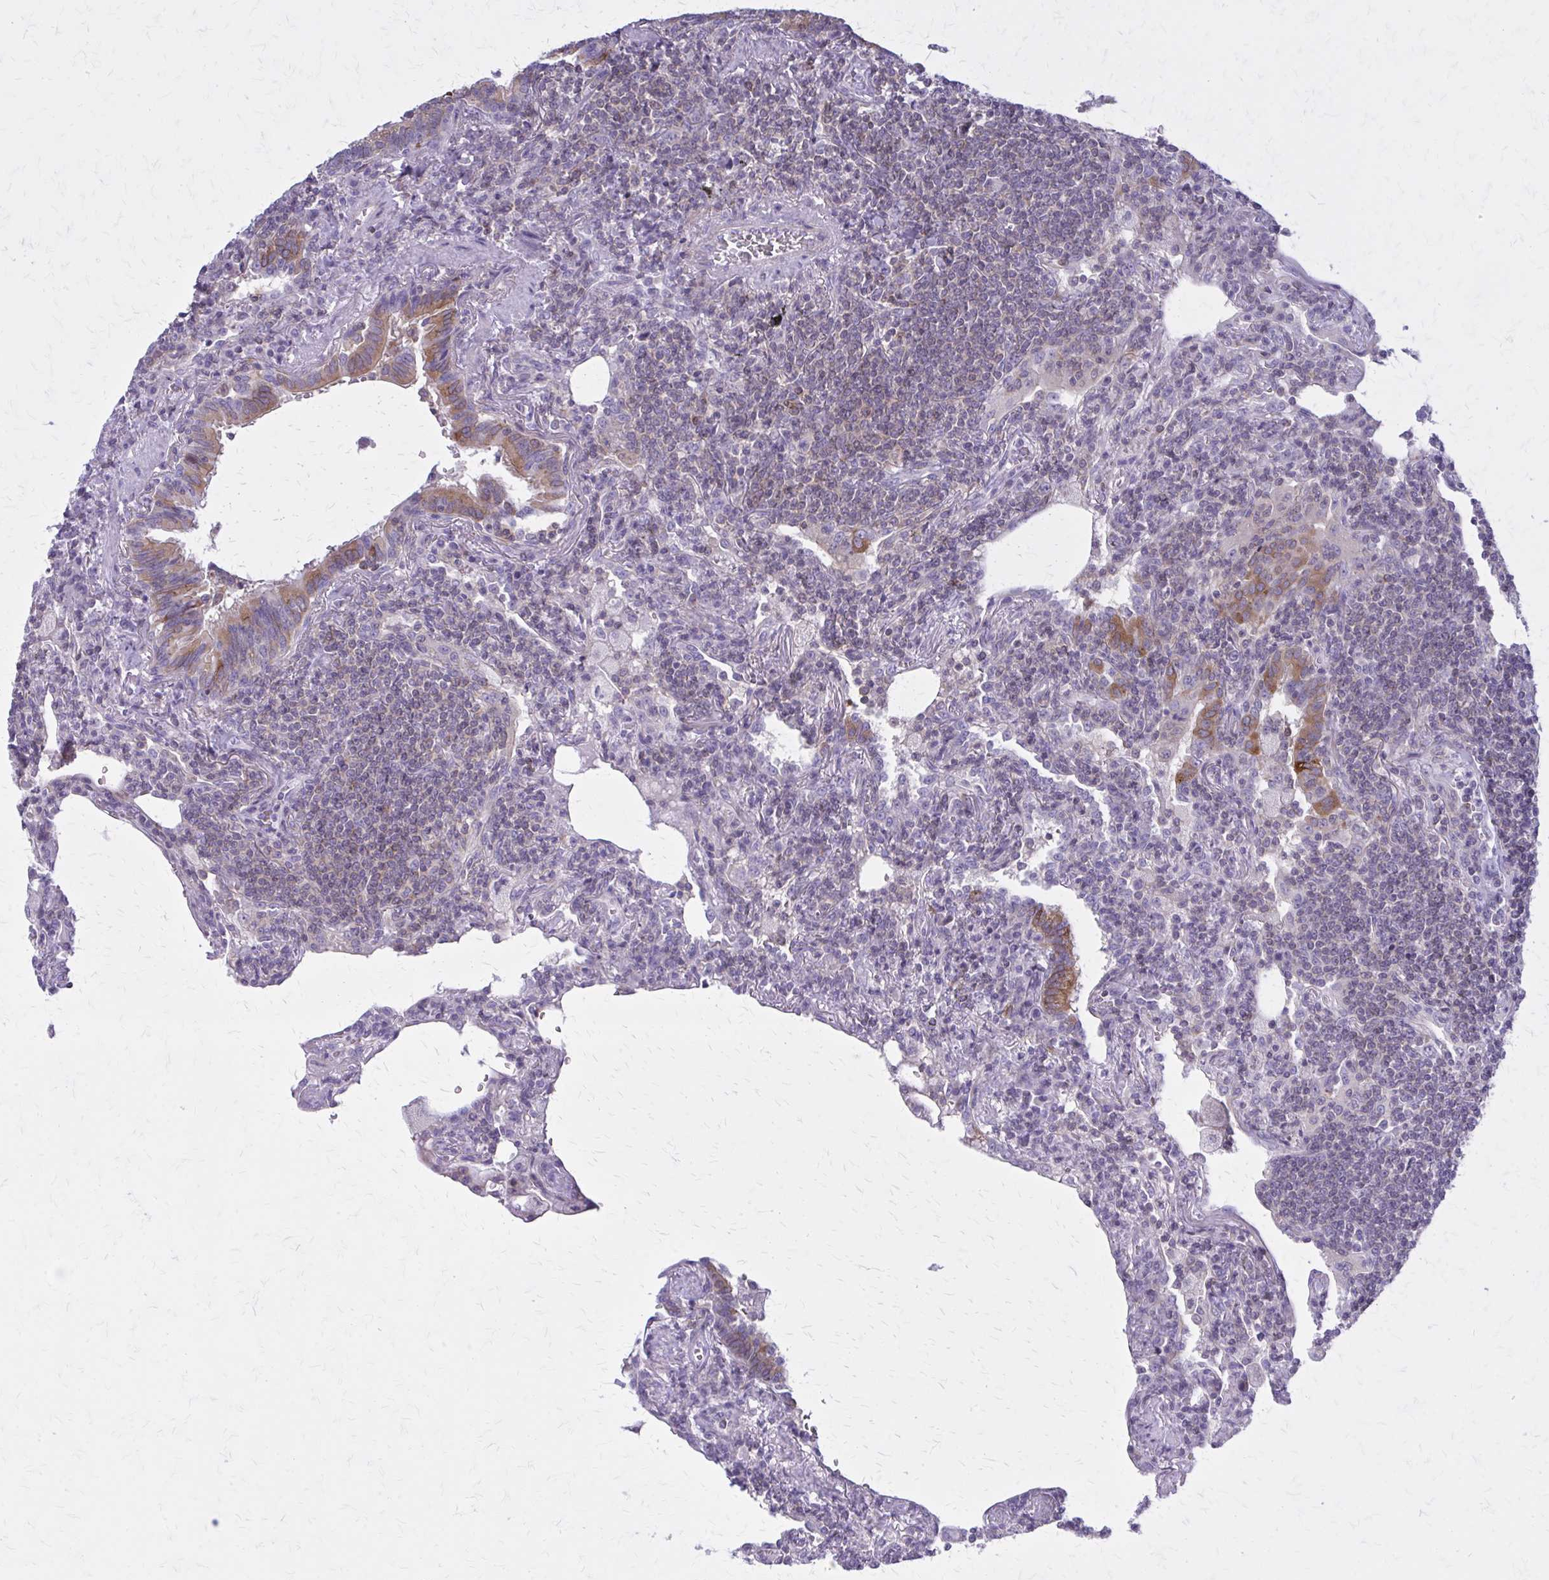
{"staining": {"intensity": "negative", "quantity": "none", "location": "none"}, "tissue": "lymphoma", "cell_type": "Tumor cells", "image_type": "cancer", "snomed": [{"axis": "morphology", "description": "Malignant lymphoma, non-Hodgkin's type, Low grade"}, {"axis": "topography", "description": "Lung"}], "caption": "The image displays no staining of tumor cells in low-grade malignant lymphoma, non-Hodgkin's type.", "gene": "PITPNM1", "patient": {"sex": "female", "age": 71}}